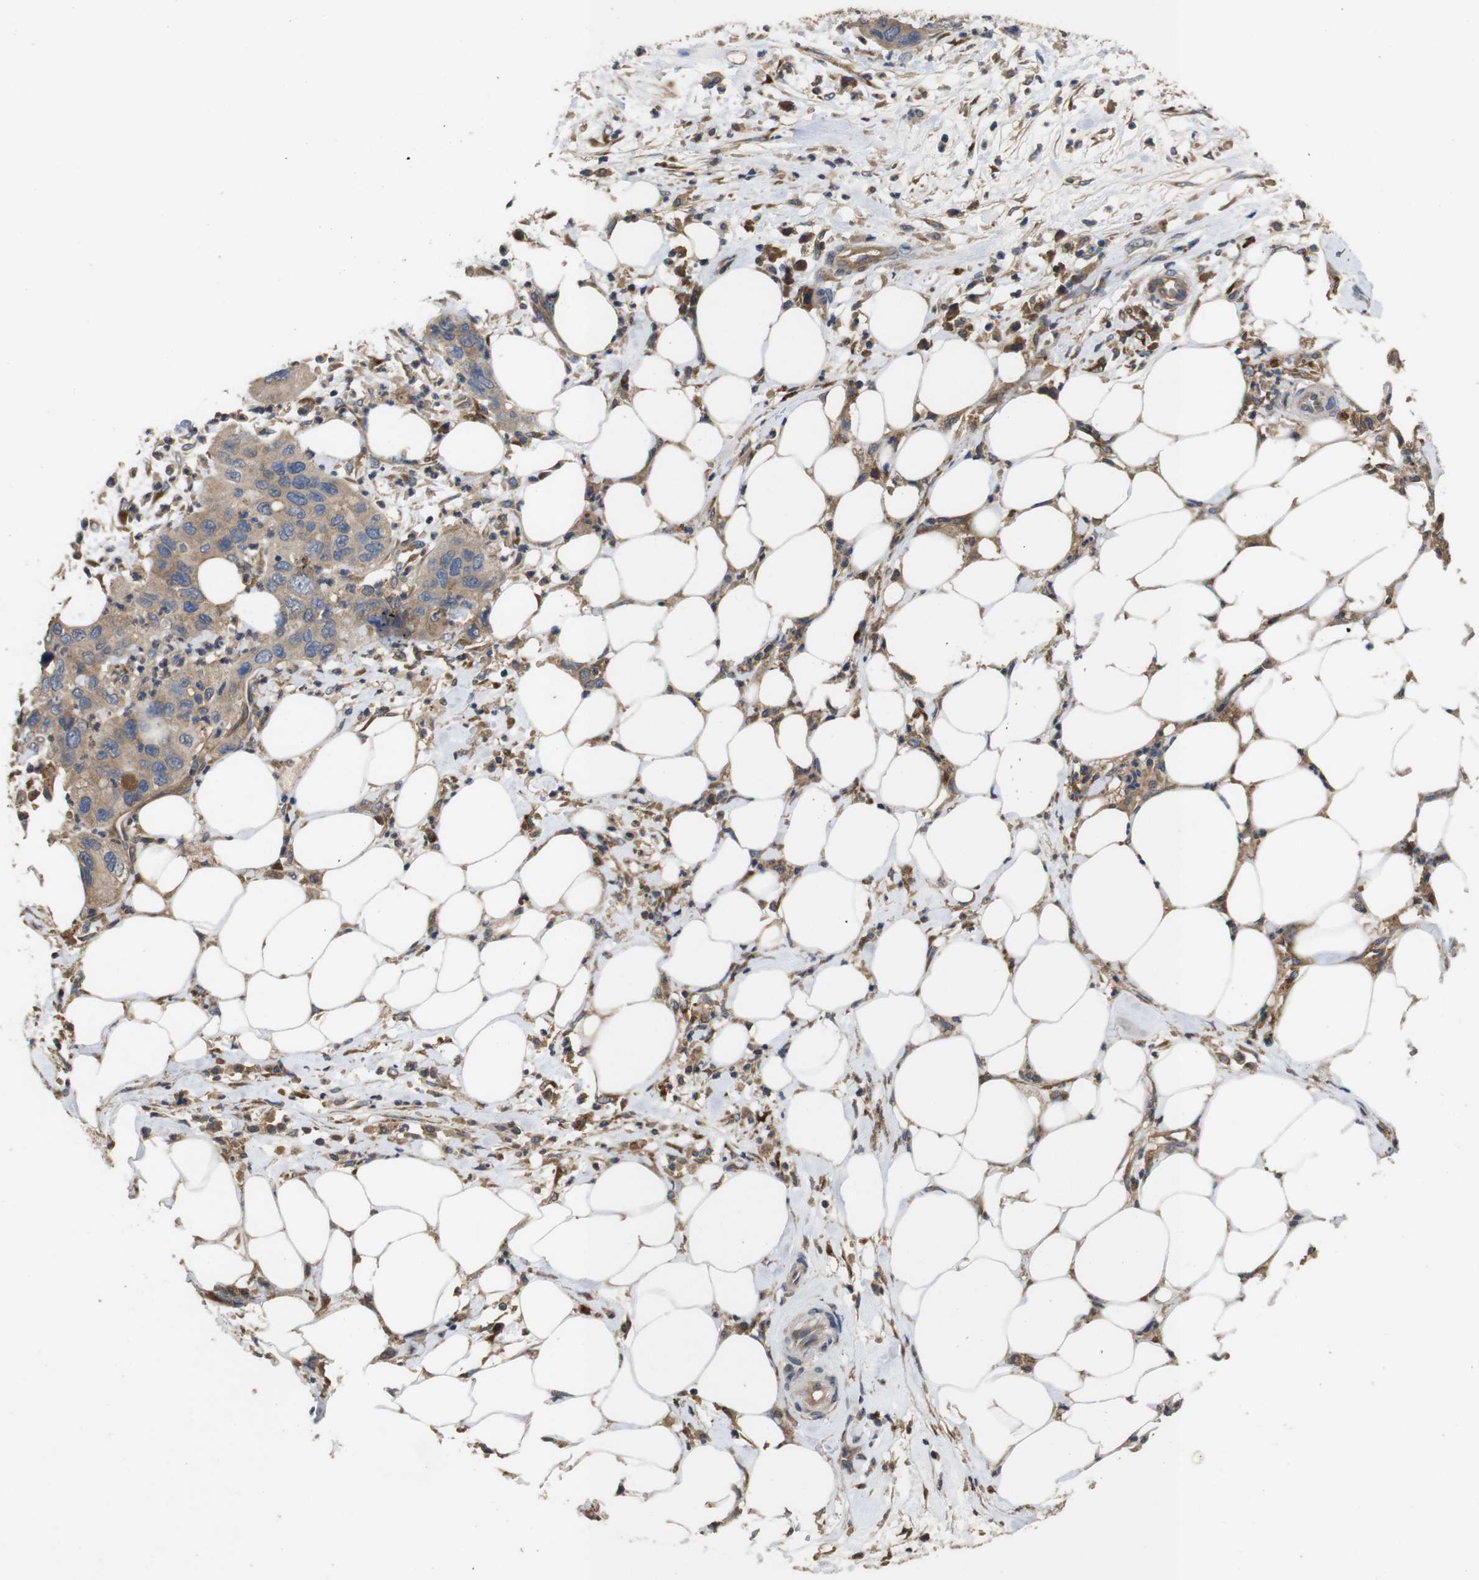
{"staining": {"intensity": "moderate", "quantity": ">75%", "location": "cytoplasmic/membranous"}, "tissue": "pancreatic cancer", "cell_type": "Tumor cells", "image_type": "cancer", "snomed": [{"axis": "morphology", "description": "Adenocarcinoma, NOS"}, {"axis": "topography", "description": "Pancreas"}], "caption": "Protein staining by immunohistochemistry reveals moderate cytoplasmic/membranous expression in approximately >75% of tumor cells in pancreatic cancer.", "gene": "ARHGAP24", "patient": {"sex": "female", "age": 71}}